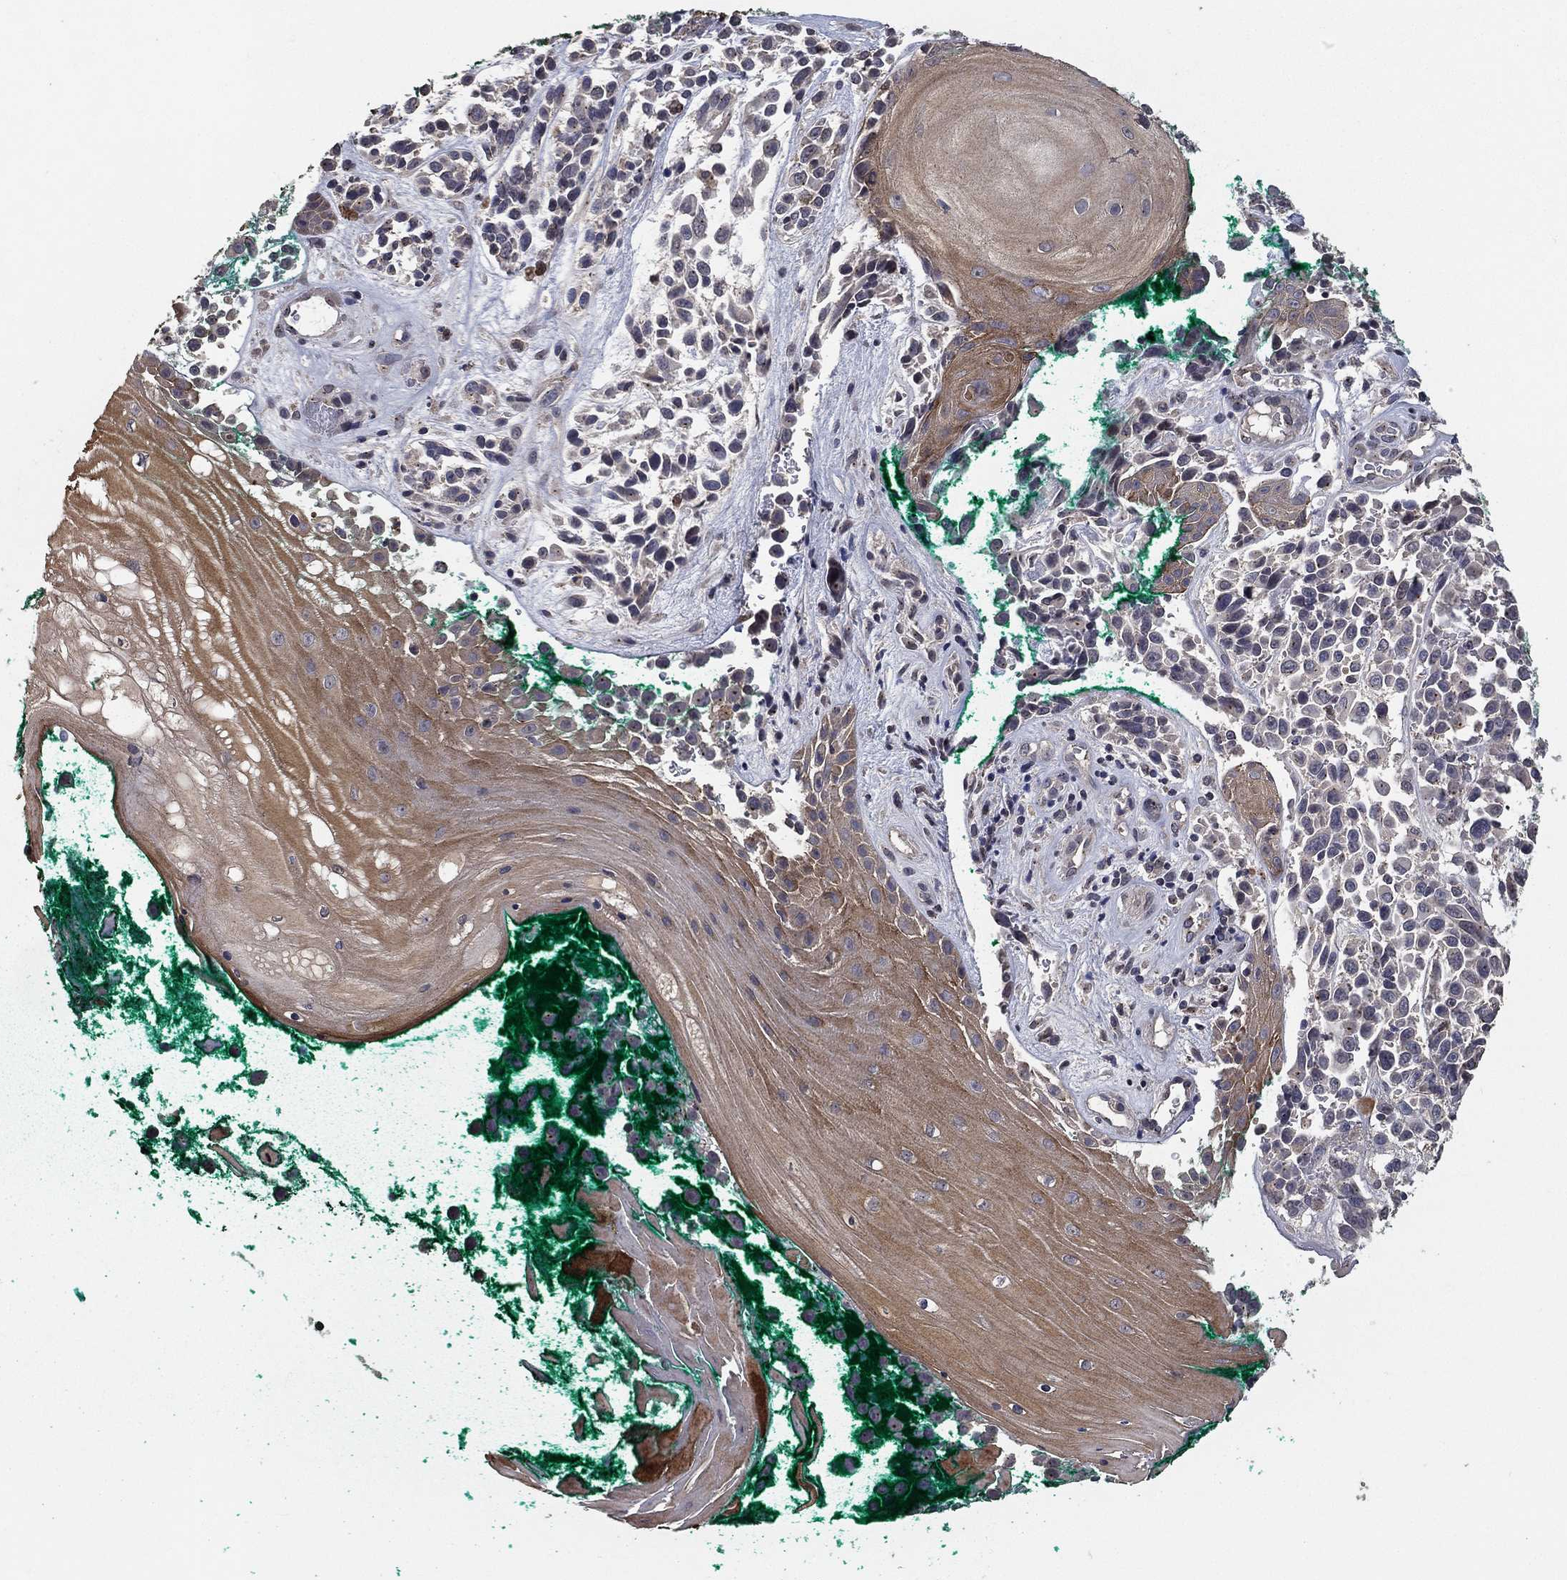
{"staining": {"intensity": "negative", "quantity": "none", "location": "none"}, "tissue": "melanoma", "cell_type": "Tumor cells", "image_type": "cancer", "snomed": [{"axis": "morphology", "description": "Malignant melanoma, NOS"}, {"axis": "topography", "description": "Skin"}], "caption": "Melanoma was stained to show a protein in brown. There is no significant expression in tumor cells. Brightfield microscopy of immunohistochemistry stained with DAB (brown) and hematoxylin (blue), captured at high magnification.", "gene": "PCNT", "patient": {"sex": "female", "age": 88}}